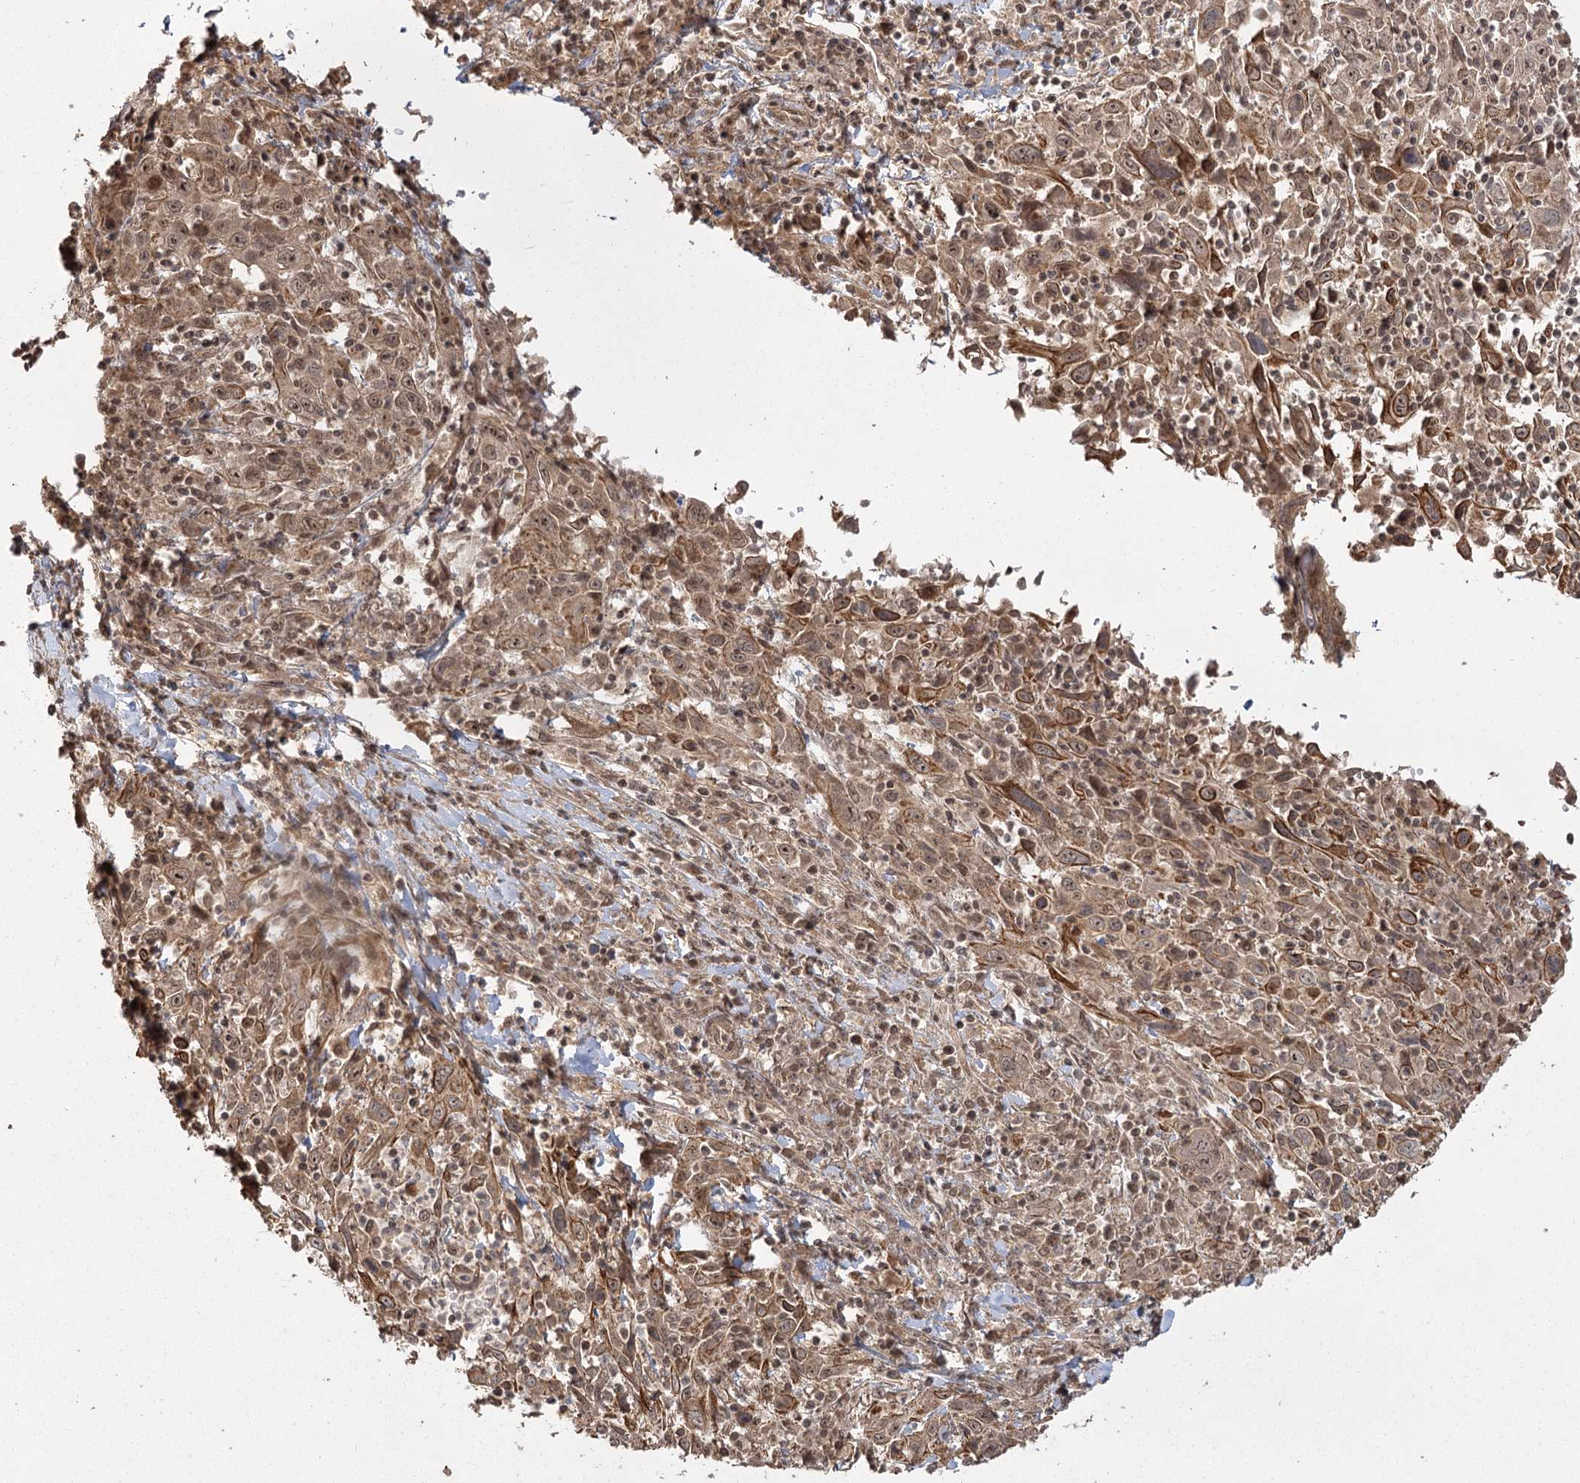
{"staining": {"intensity": "moderate", "quantity": ">75%", "location": "cytoplasmic/membranous,nuclear"}, "tissue": "cervical cancer", "cell_type": "Tumor cells", "image_type": "cancer", "snomed": [{"axis": "morphology", "description": "Squamous cell carcinoma, NOS"}, {"axis": "topography", "description": "Cervix"}], "caption": "Immunohistochemical staining of human cervical cancer reveals medium levels of moderate cytoplasmic/membranous and nuclear protein expression in approximately >75% of tumor cells.", "gene": "R3HDM2", "patient": {"sex": "female", "age": 46}}